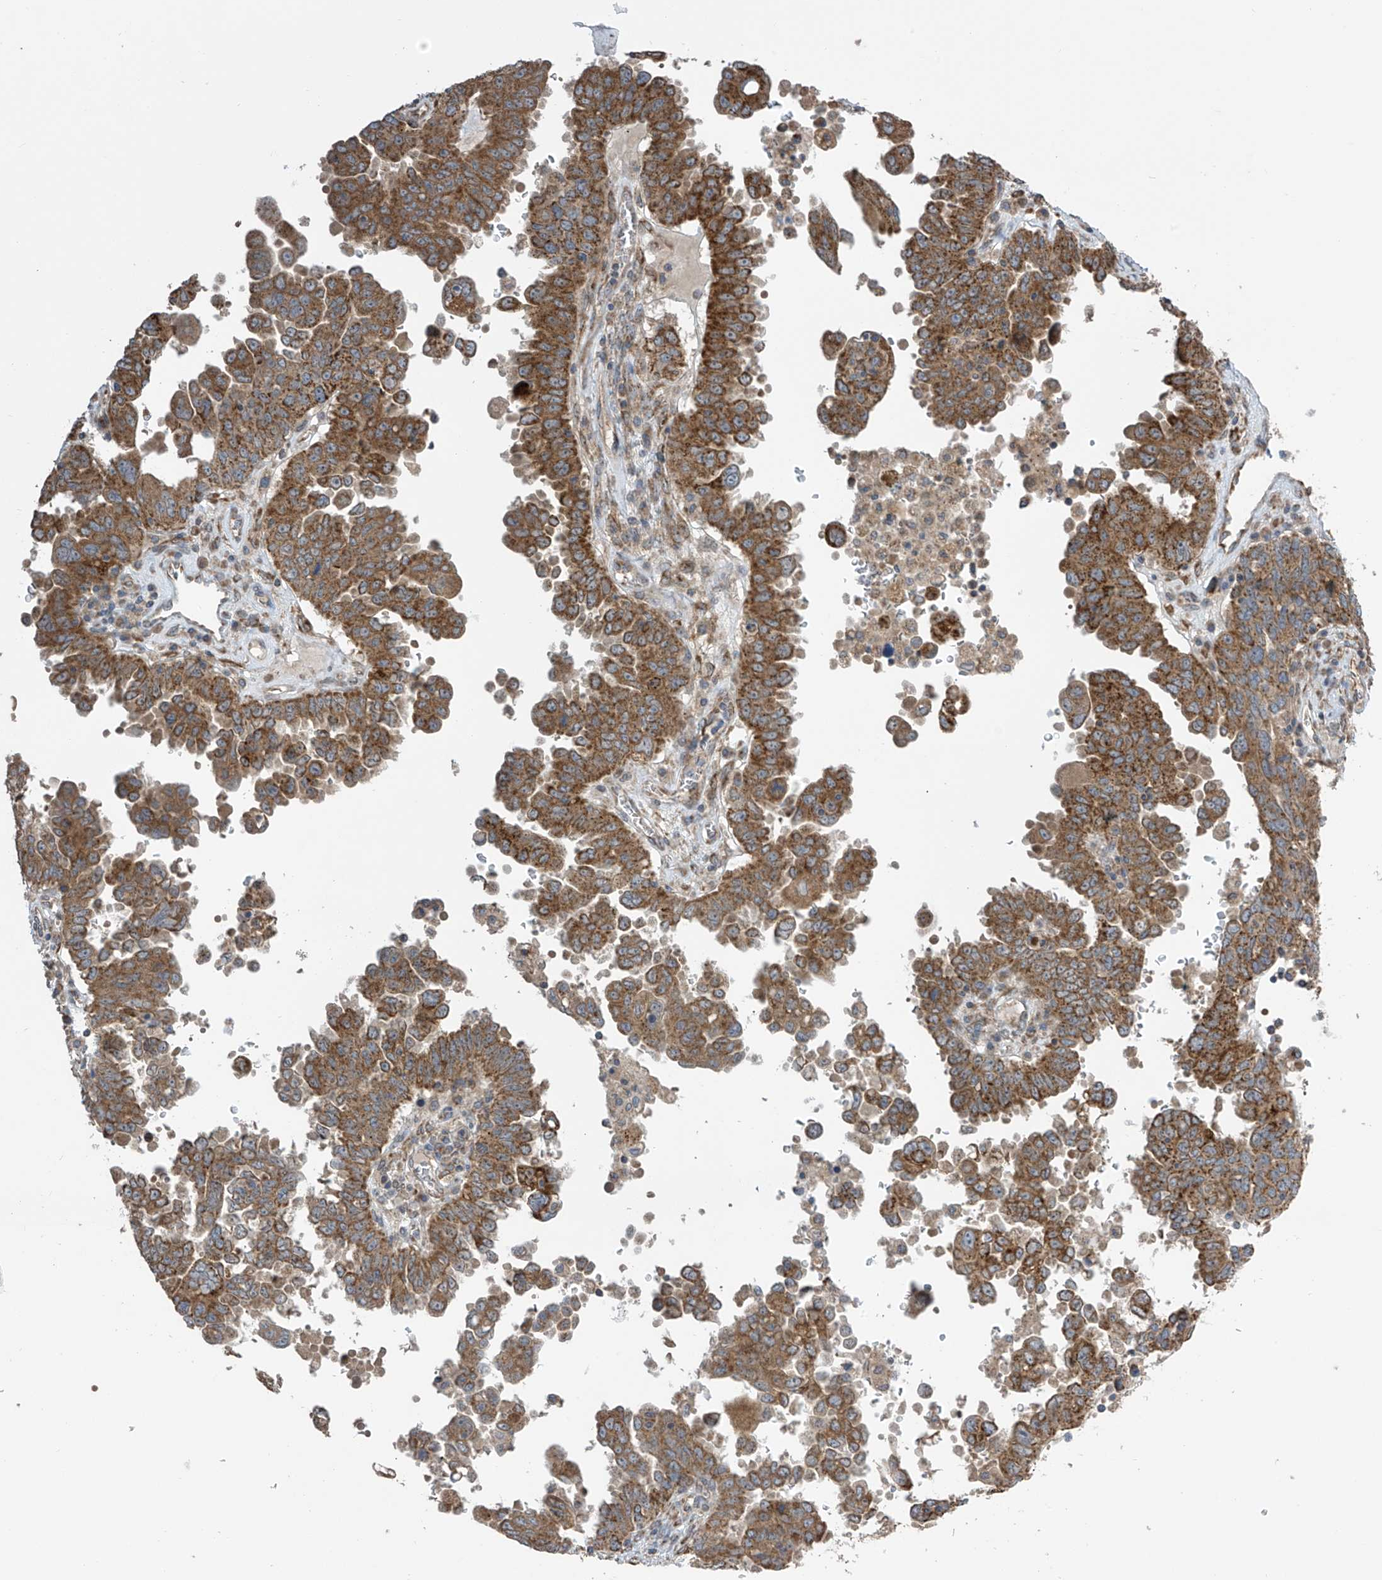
{"staining": {"intensity": "moderate", "quantity": ">75%", "location": "cytoplasmic/membranous"}, "tissue": "ovarian cancer", "cell_type": "Tumor cells", "image_type": "cancer", "snomed": [{"axis": "morphology", "description": "Carcinoma, endometroid"}, {"axis": "topography", "description": "Ovary"}], "caption": "Immunohistochemical staining of endometroid carcinoma (ovarian) displays medium levels of moderate cytoplasmic/membranous protein positivity in about >75% of tumor cells.", "gene": "PNPT1", "patient": {"sex": "female", "age": 62}}